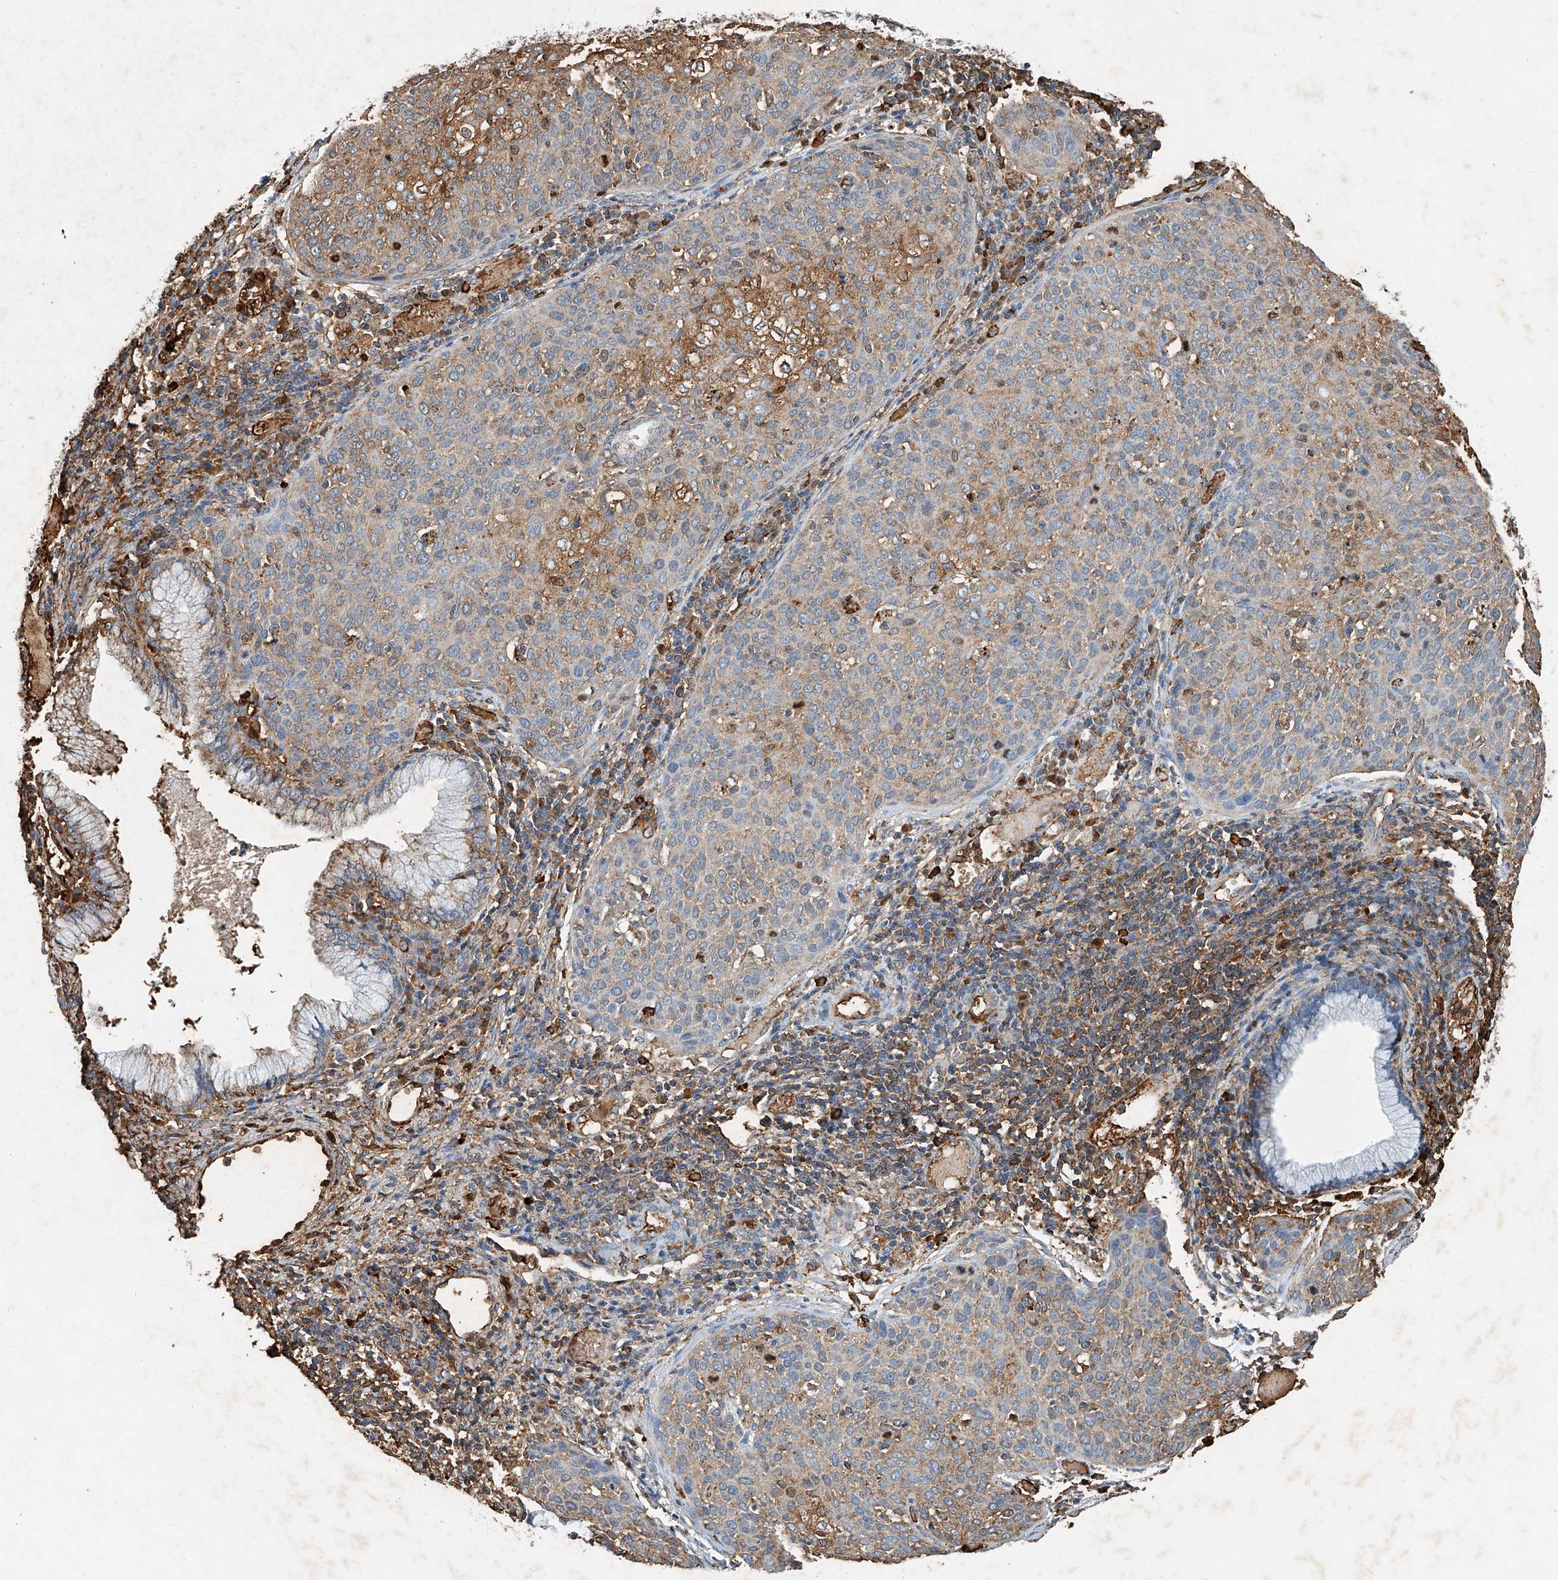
{"staining": {"intensity": "moderate", "quantity": "25%-75%", "location": "cytoplasmic/membranous"}, "tissue": "cervical cancer", "cell_type": "Tumor cells", "image_type": "cancer", "snomed": [{"axis": "morphology", "description": "Squamous cell carcinoma, NOS"}, {"axis": "topography", "description": "Cervix"}], "caption": "Immunohistochemical staining of cervical cancer (squamous cell carcinoma) reveals medium levels of moderate cytoplasmic/membranous staining in approximately 25%-75% of tumor cells. The protein is shown in brown color, while the nuclei are stained blue.", "gene": "CTDP1", "patient": {"sex": "female", "age": 38}}